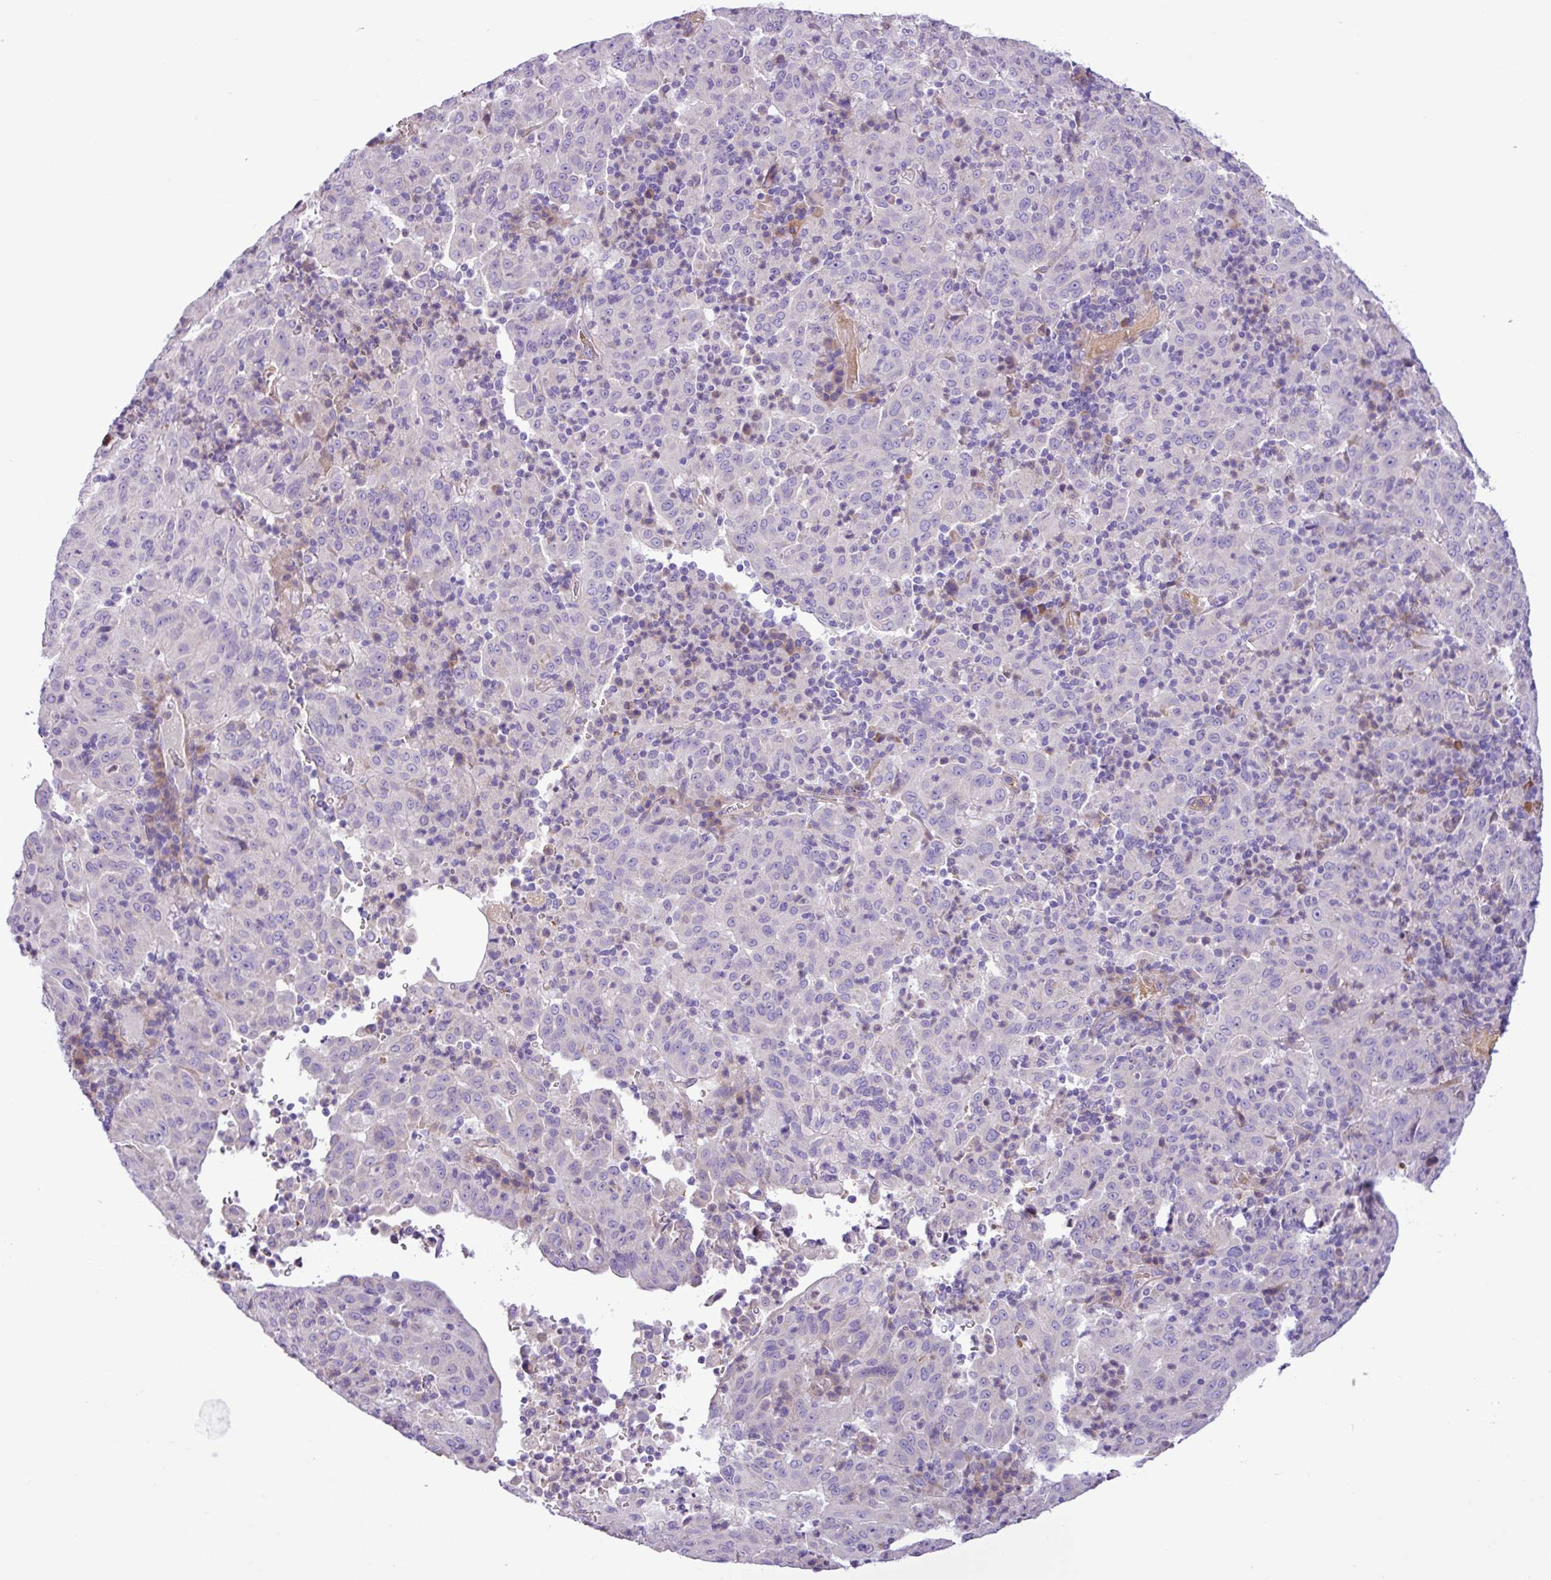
{"staining": {"intensity": "negative", "quantity": "none", "location": "none"}, "tissue": "pancreatic cancer", "cell_type": "Tumor cells", "image_type": "cancer", "snomed": [{"axis": "morphology", "description": "Adenocarcinoma, NOS"}, {"axis": "topography", "description": "Pancreas"}], "caption": "The photomicrograph exhibits no staining of tumor cells in pancreatic adenocarcinoma.", "gene": "C11orf91", "patient": {"sex": "male", "age": 63}}